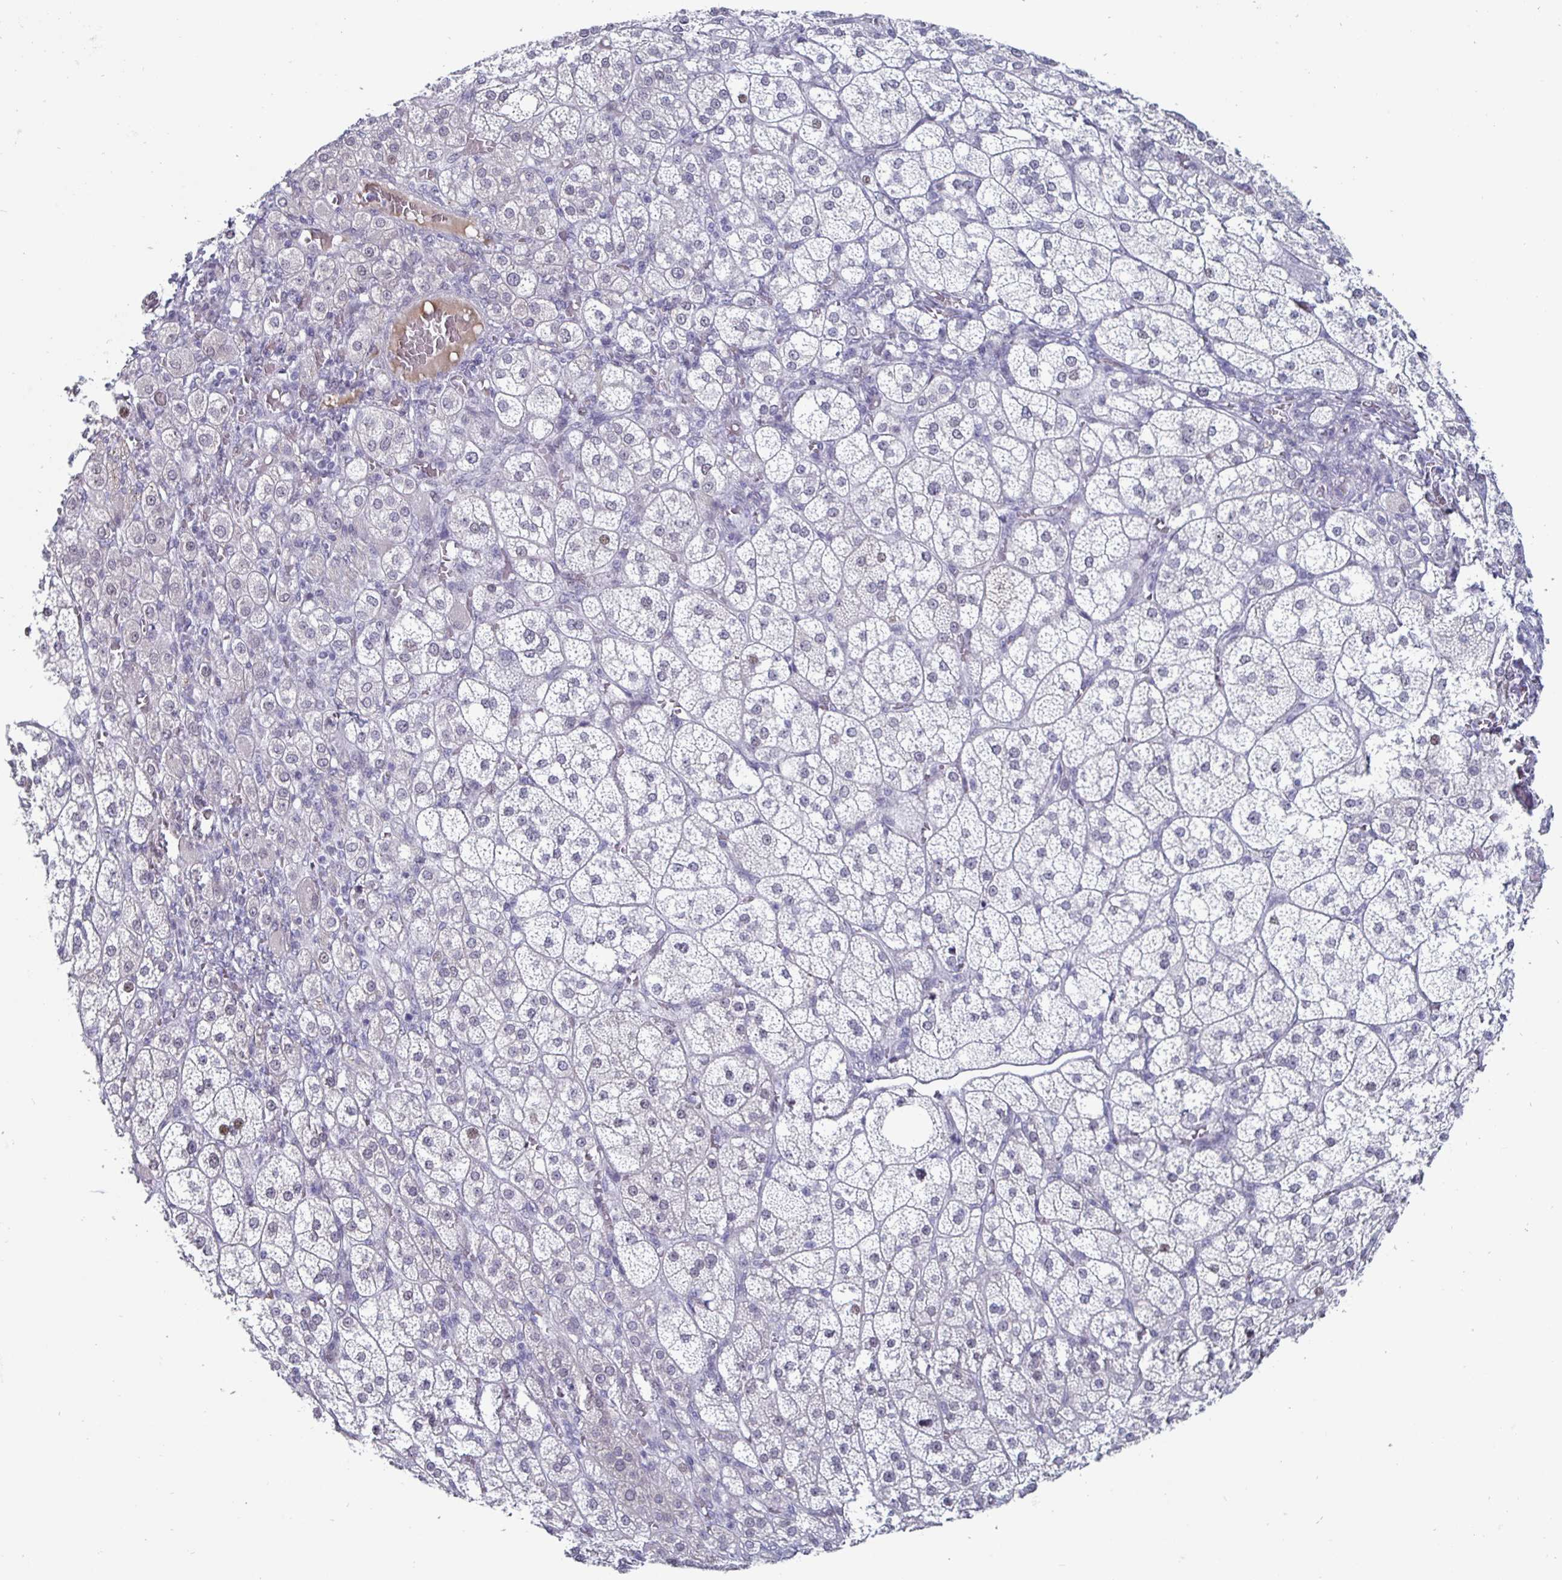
{"staining": {"intensity": "moderate", "quantity": "<25%", "location": "nuclear"}, "tissue": "adrenal gland", "cell_type": "Glandular cells", "image_type": "normal", "snomed": [{"axis": "morphology", "description": "Normal tissue, NOS"}, {"axis": "topography", "description": "Adrenal gland"}], "caption": "Immunohistochemistry photomicrograph of benign adrenal gland: human adrenal gland stained using IHC demonstrates low levels of moderate protein expression localized specifically in the nuclear of glandular cells, appearing as a nuclear brown color.", "gene": "OOSP2", "patient": {"sex": "female", "age": 60}}